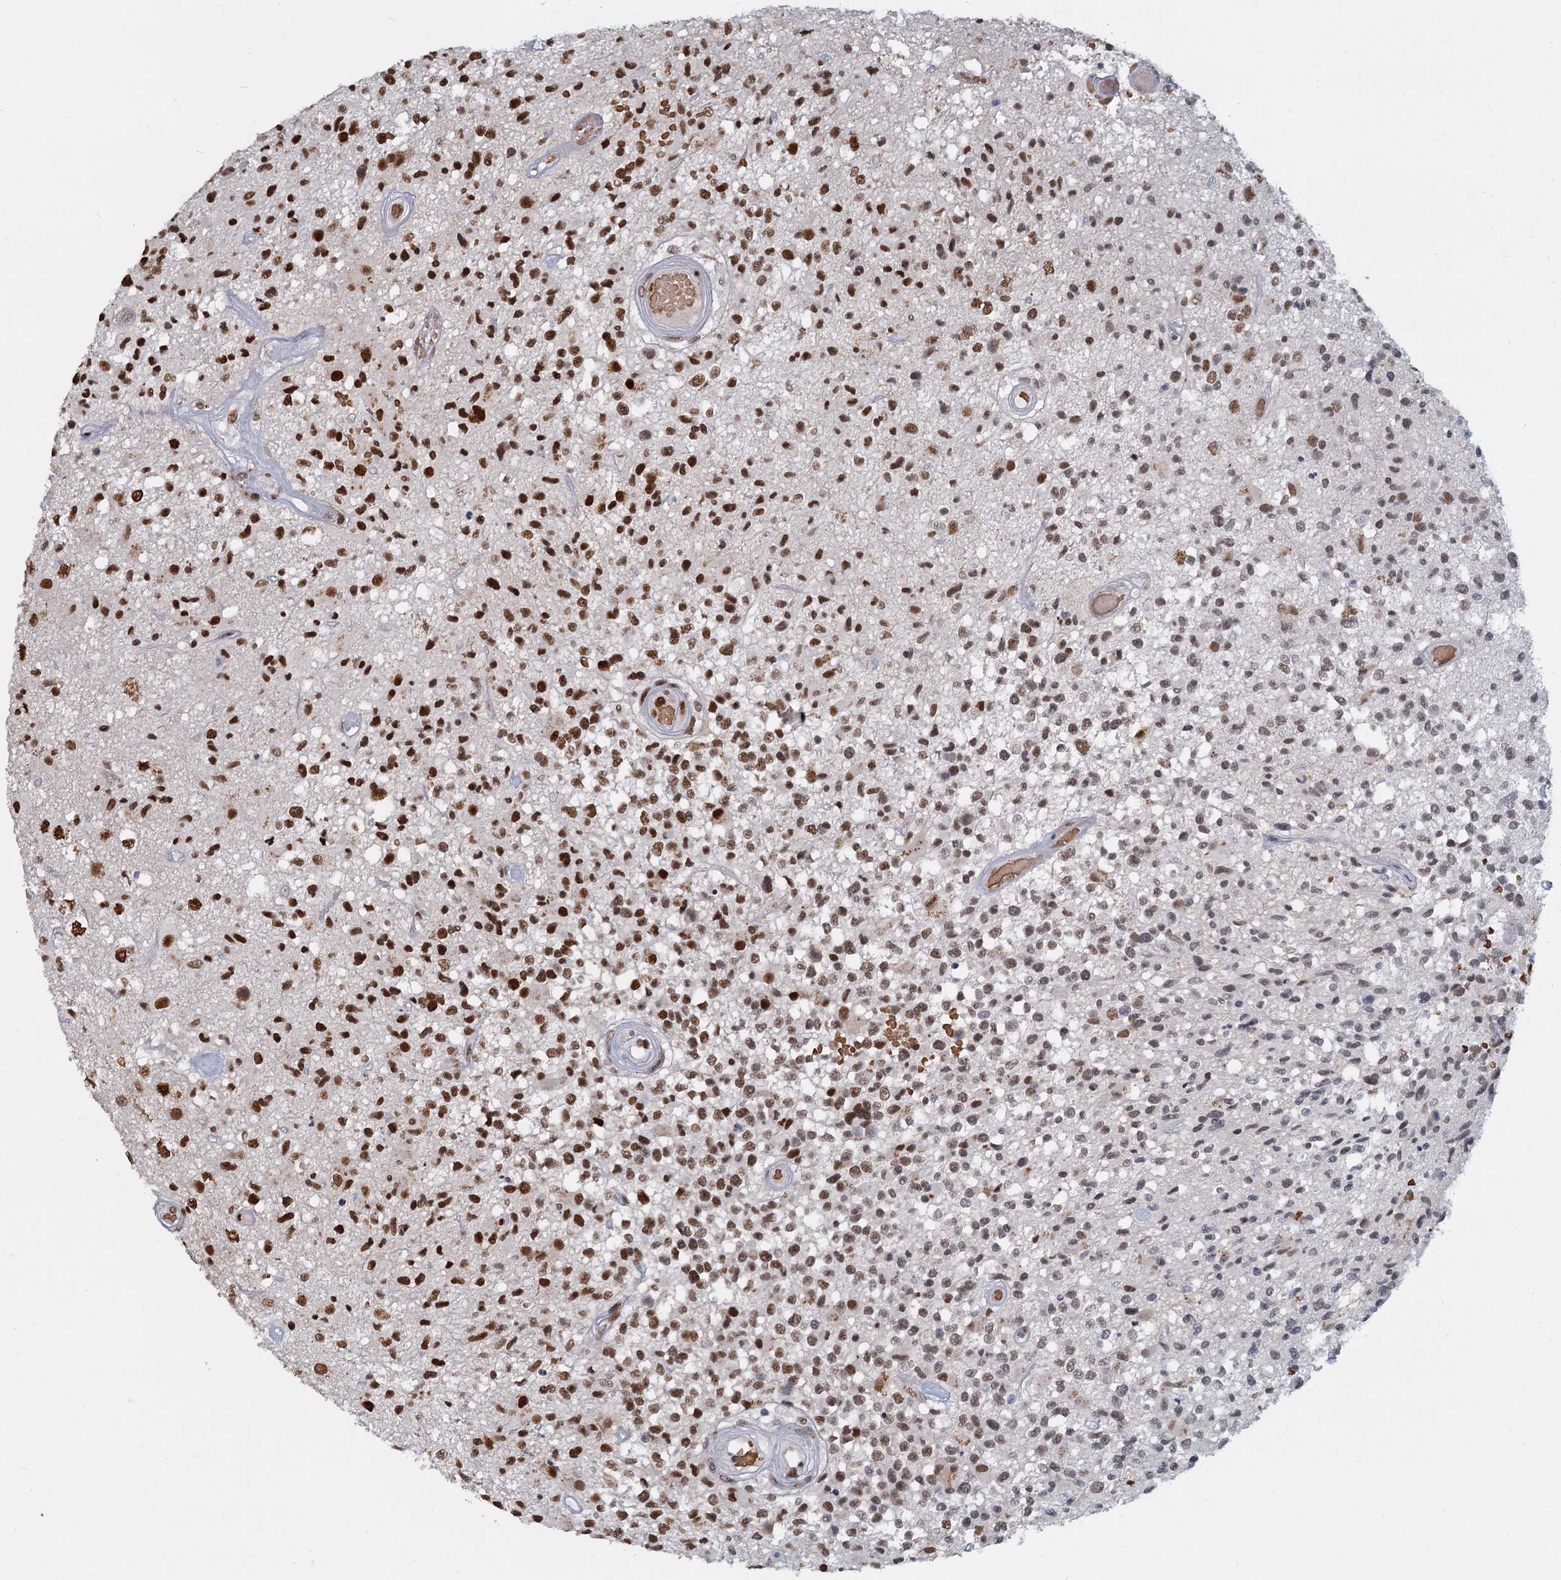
{"staining": {"intensity": "strong", "quantity": ">75%", "location": "nuclear"}, "tissue": "glioma", "cell_type": "Tumor cells", "image_type": "cancer", "snomed": [{"axis": "morphology", "description": "Glioma, malignant, High grade"}, {"axis": "morphology", "description": "Glioblastoma, NOS"}, {"axis": "topography", "description": "Brain"}], "caption": "This is an image of IHC staining of glioma, which shows strong staining in the nuclear of tumor cells.", "gene": "RPRD1A", "patient": {"sex": "male", "age": 60}}